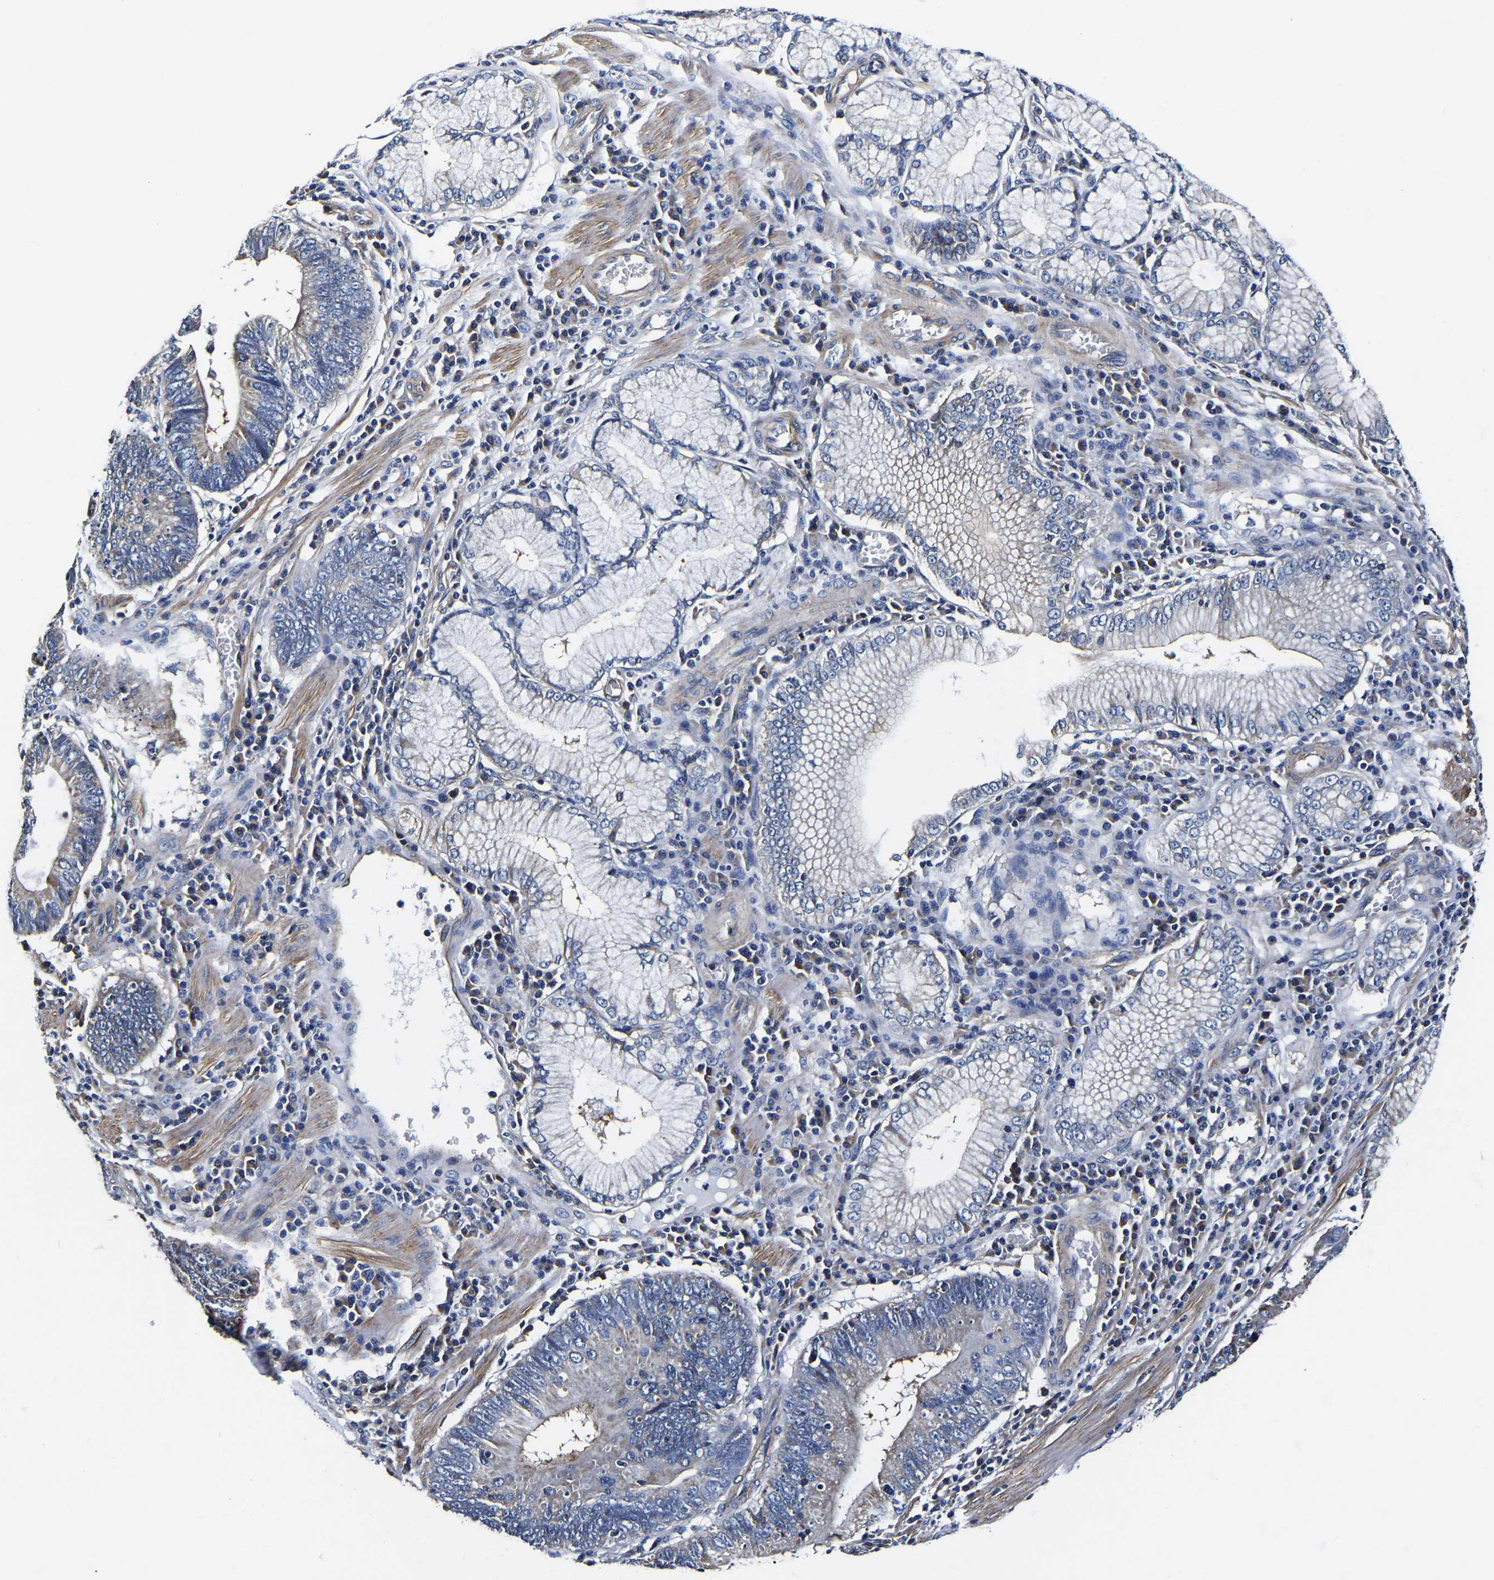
{"staining": {"intensity": "negative", "quantity": "none", "location": "none"}, "tissue": "stomach cancer", "cell_type": "Tumor cells", "image_type": "cancer", "snomed": [{"axis": "morphology", "description": "Adenocarcinoma, NOS"}, {"axis": "topography", "description": "Stomach"}], "caption": "Photomicrograph shows no protein staining in tumor cells of stomach cancer (adenocarcinoma) tissue.", "gene": "KCTD17", "patient": {"sex": "male", "age": 59}}